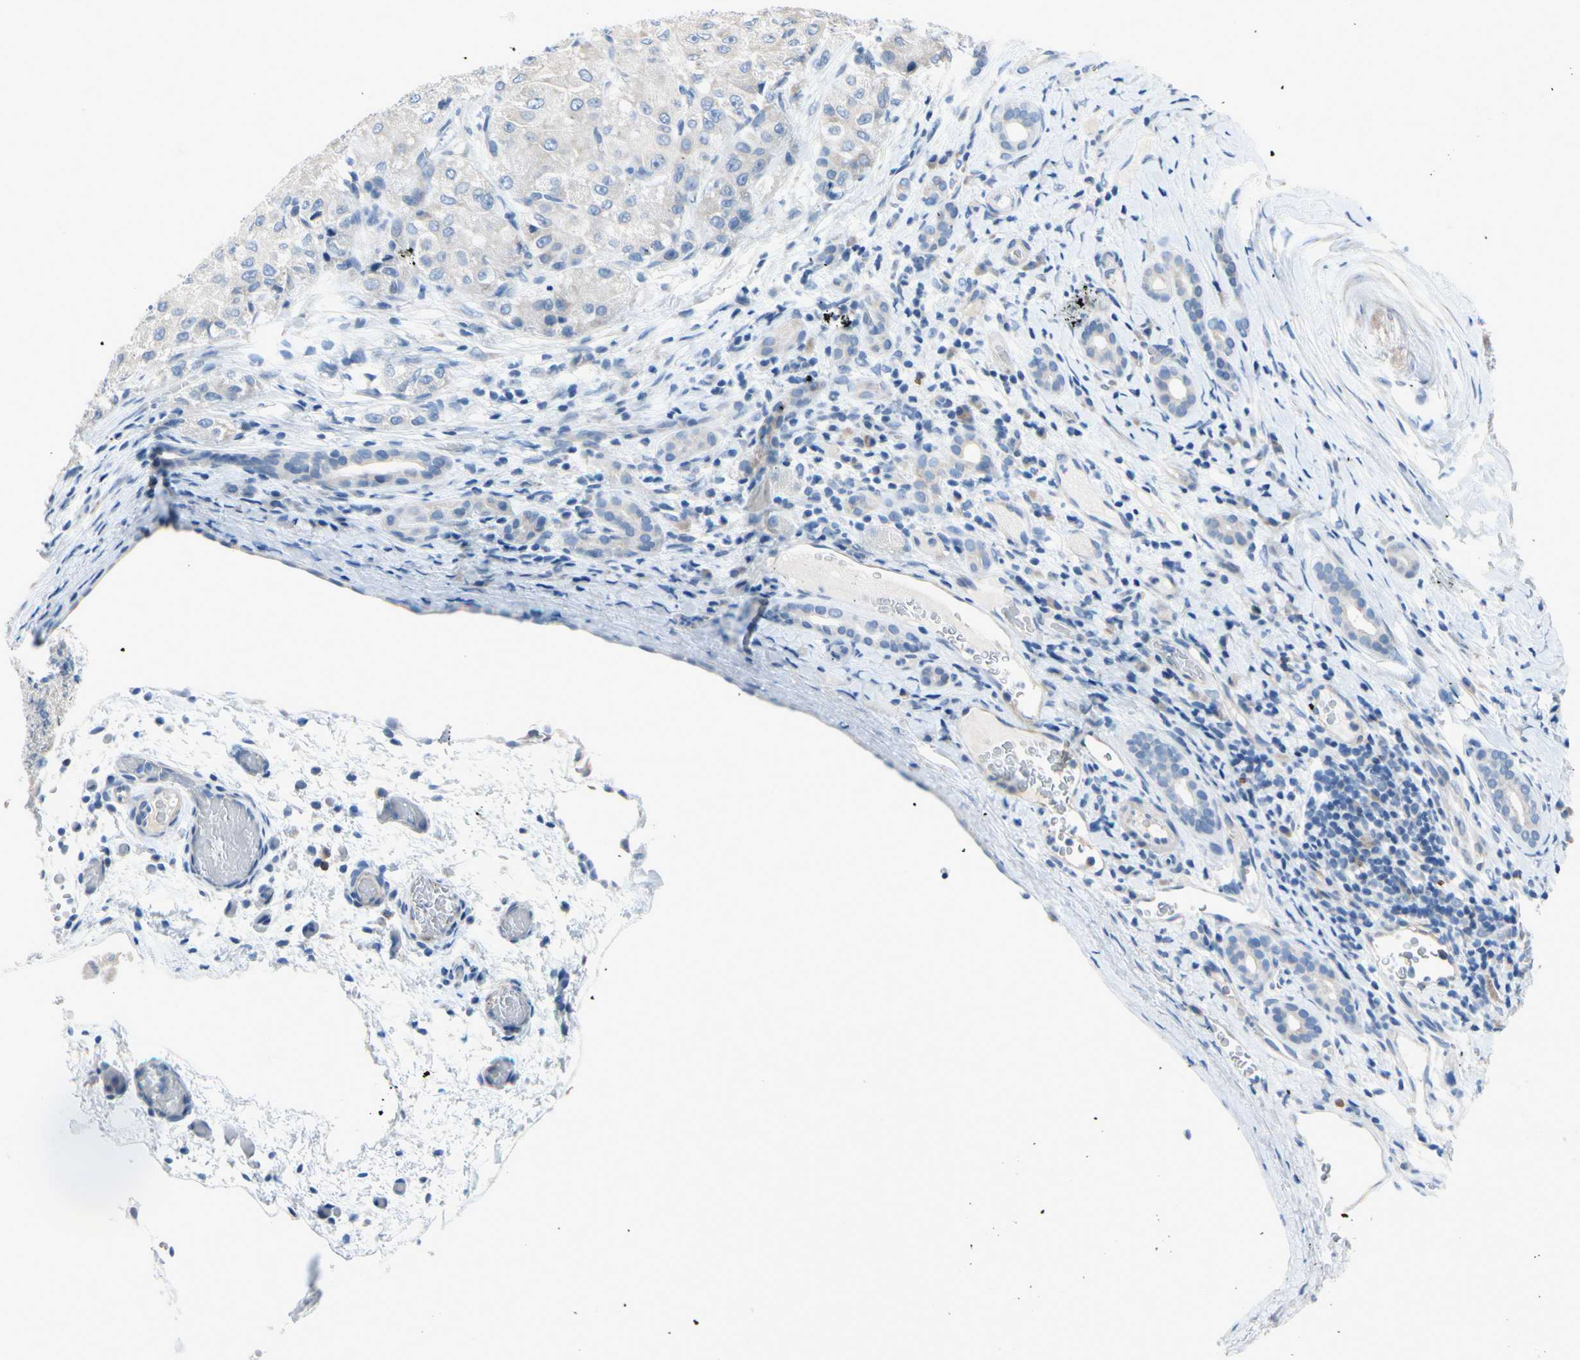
{"staining": {"intensity": "weak", "quantity": "<25%", "location": "cytoplasmic/membranous"}, "tissue": "liver cancer", "cell_type": "Tumor cells", "image_type": "cancer", "snomed": [{"axis": "morphology", "description": "Carcinoma, Hepatocellular, NOS"}, {"axis": "topography", "description": "Liver"}], "caption": "Tumor cells show no significant staining in liver cancer.", "gene": "FCER2", "patient": {"sex": "male", "age": 80}}